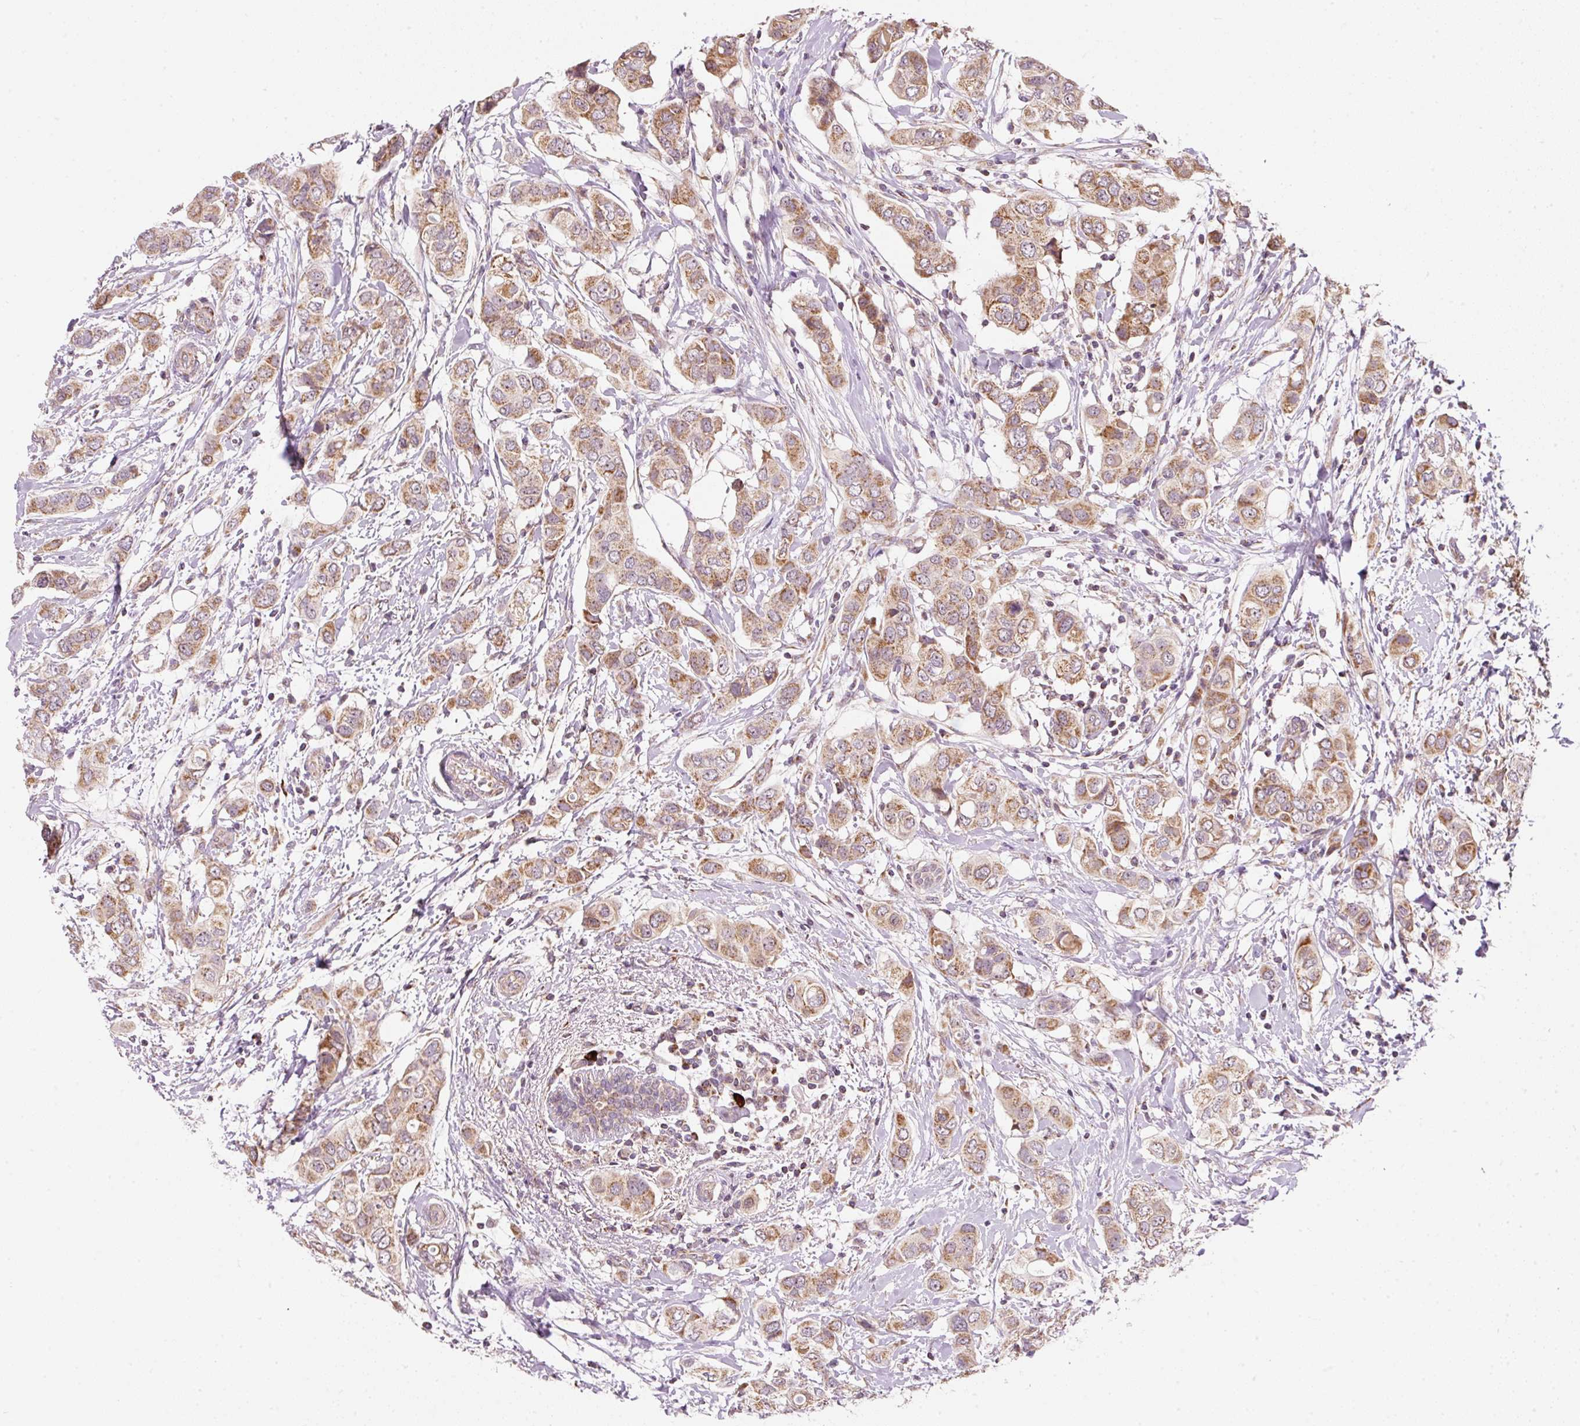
{"staining": {"intensity": "moderate", "quantity": ">75%", "location": "cytoplasmic/membranous"}, "tissue": "breast cancer", "cell_type": "Tumor cells", "image_type": "cancer", "snomed": [{"axis": "morphology", "description": "Lobular carcinoma"}, {"axis": "topography", "description": "Breast"}], "caption": "High-magnification brightfield microscopy of breast cancer (lobular carcinoma) stained with DAB (brown) and counterstained with hematoxylin (blue). tumor cells exhibit moderate cytoplasmic/membranous expression is identified in about>75% of cells.", "gene": "FAM78B", "patient": {"sex": "female", "age": 51}}